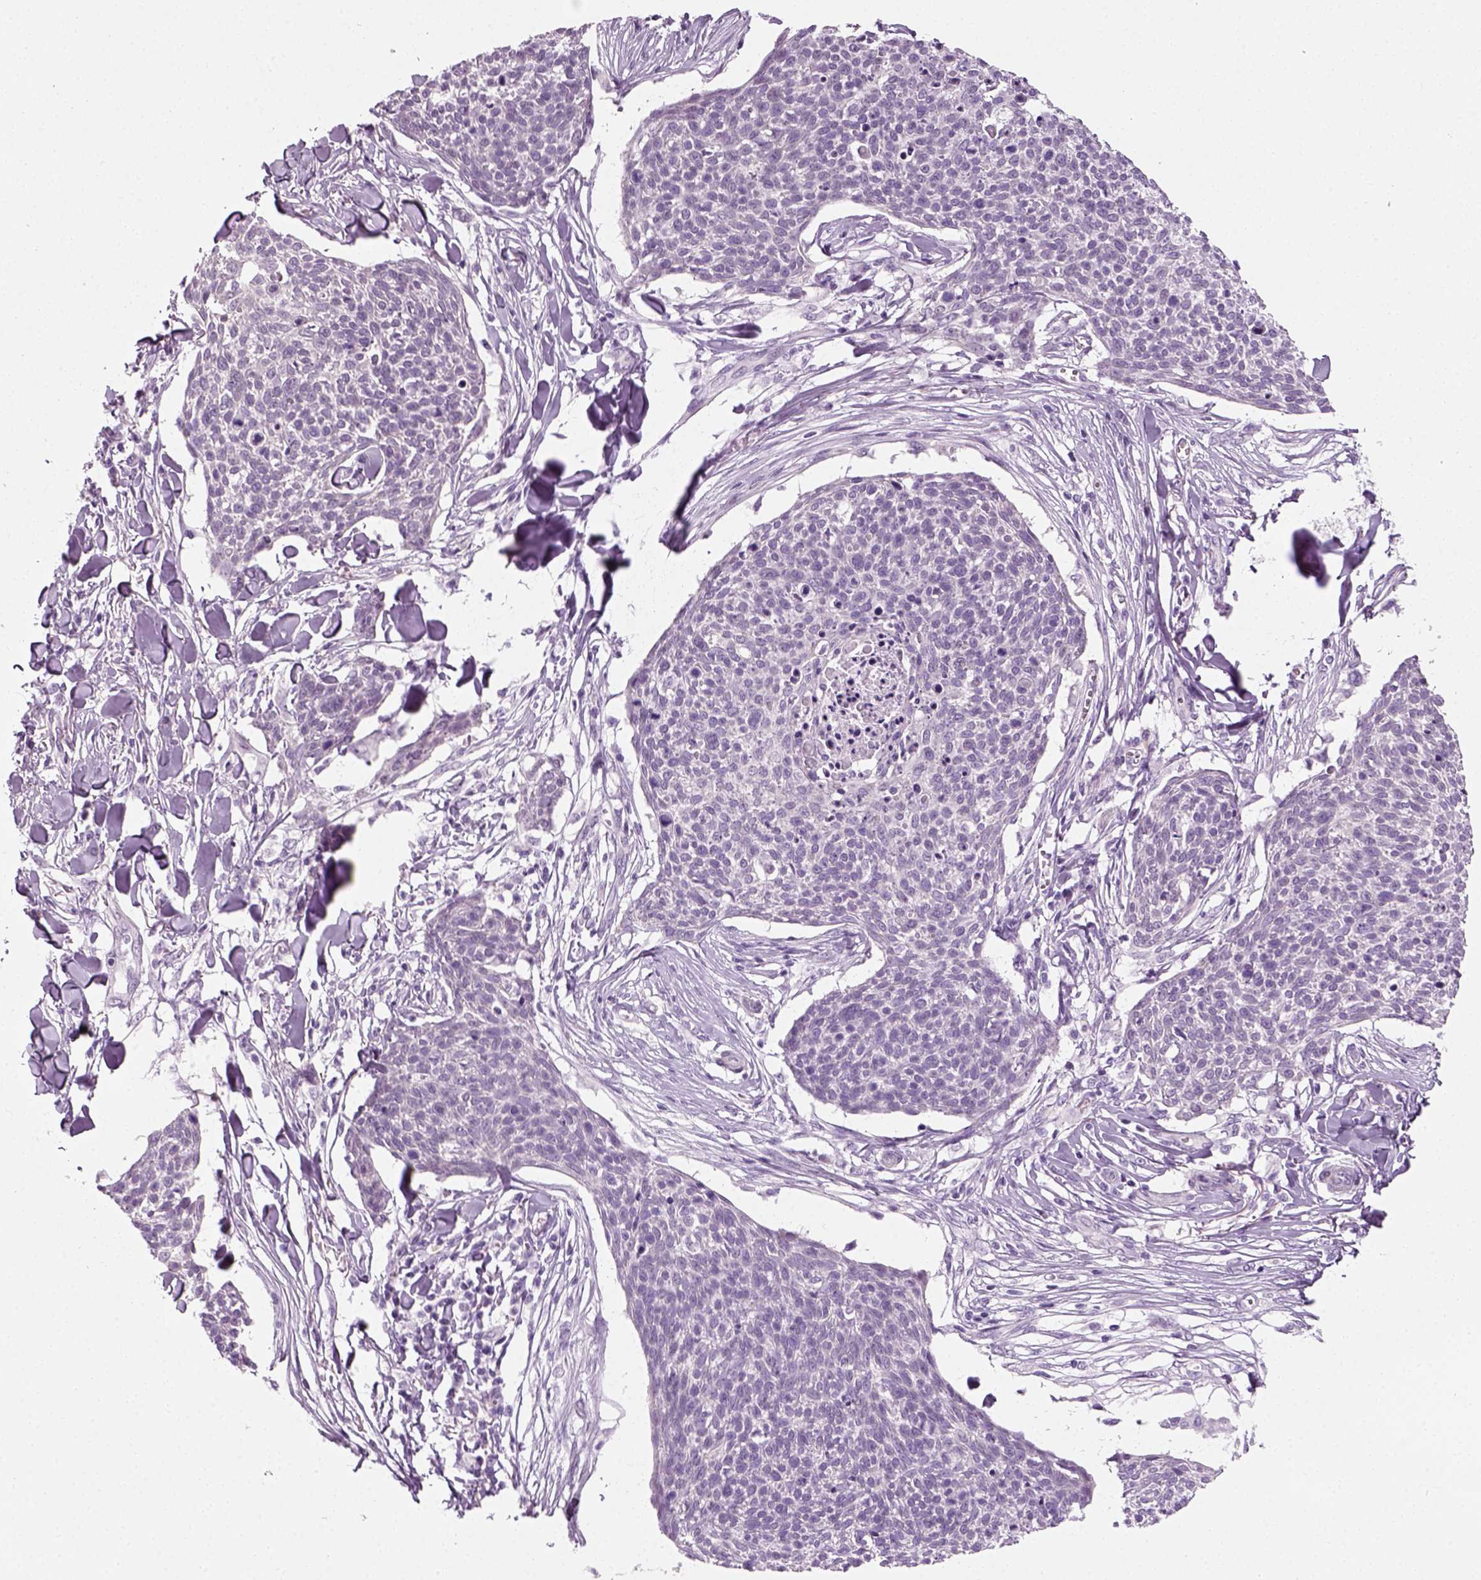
{"staining": {"intensity": "negative", "quantity": "none", "location": "none"}, "tissue": "skin cancer", "cell_type": "Tumor cells", "image_type": "cancer", "snomed": [{"axis": "morphology", "description": "Squamous cell carcinoma, NOS"}, {"axis": "topography", "description": "Skin"}, {"axis": "topography", "description": "Vulva"}], "caption": "IHC of human squamous cell carcinoma (skin) displays no positivity in tumor cells.", "gene": "SPATA31E1", "patient": {"sex": "female", "age": 75}}